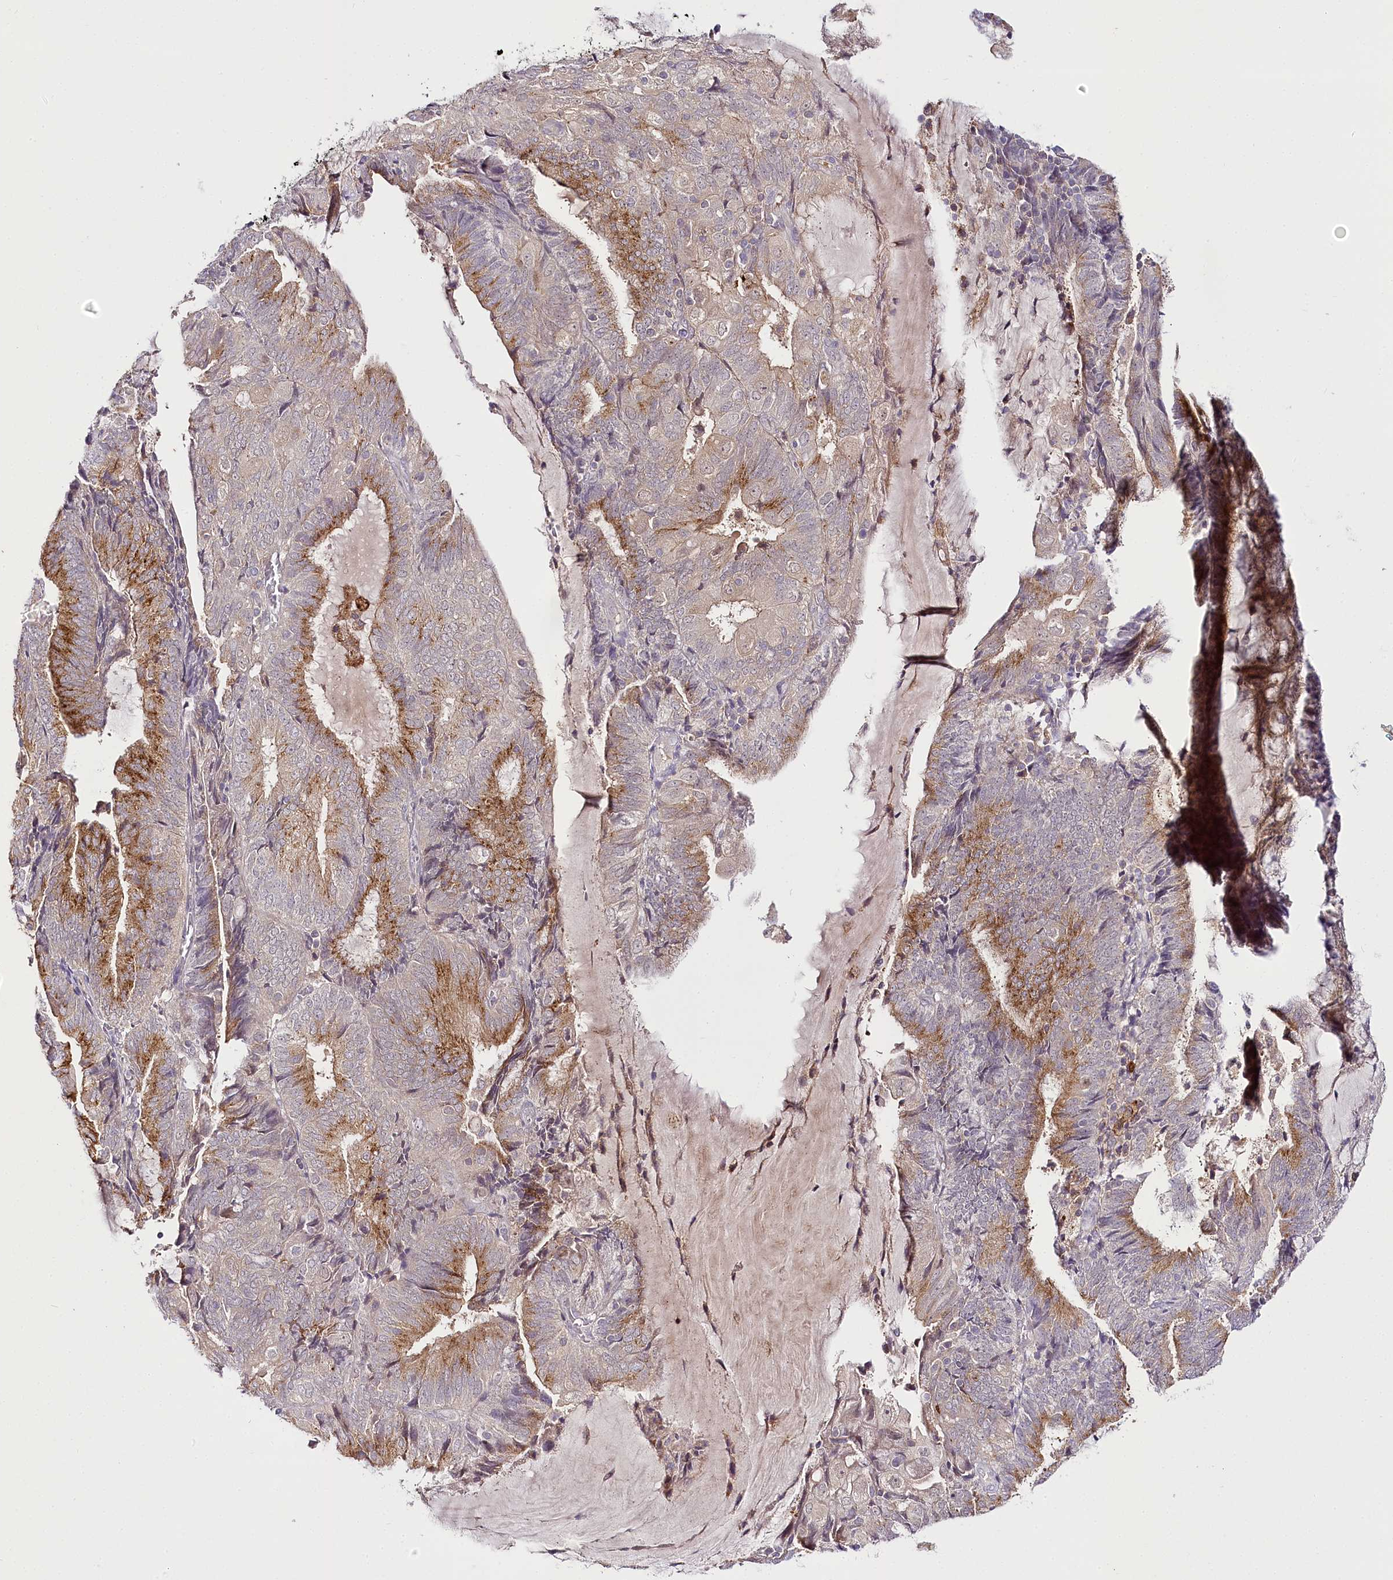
{"staining": {"intensity": "moderate", "quantity": "25%-75%", "location": "cytoplasmic/membranous"}, "tissue": "endometrial cancer", "cell_type": "Tumor cells", "image_type": "cancer", "snomed": [{"axis": "morphology", "description": "Adenocarcinoma, NOS"}, {"axis": "topography", "description": "Endometrium"}], "caption": "IHC of human endometrial cancer (adenocarcinoma) demonstrates medium levels of moderate cytoplasmic/membranous positivity in approximately 25%-75% of tumor cells.", "gene": "VWA5A", "patient": {"sex": "female", "age": 81}}